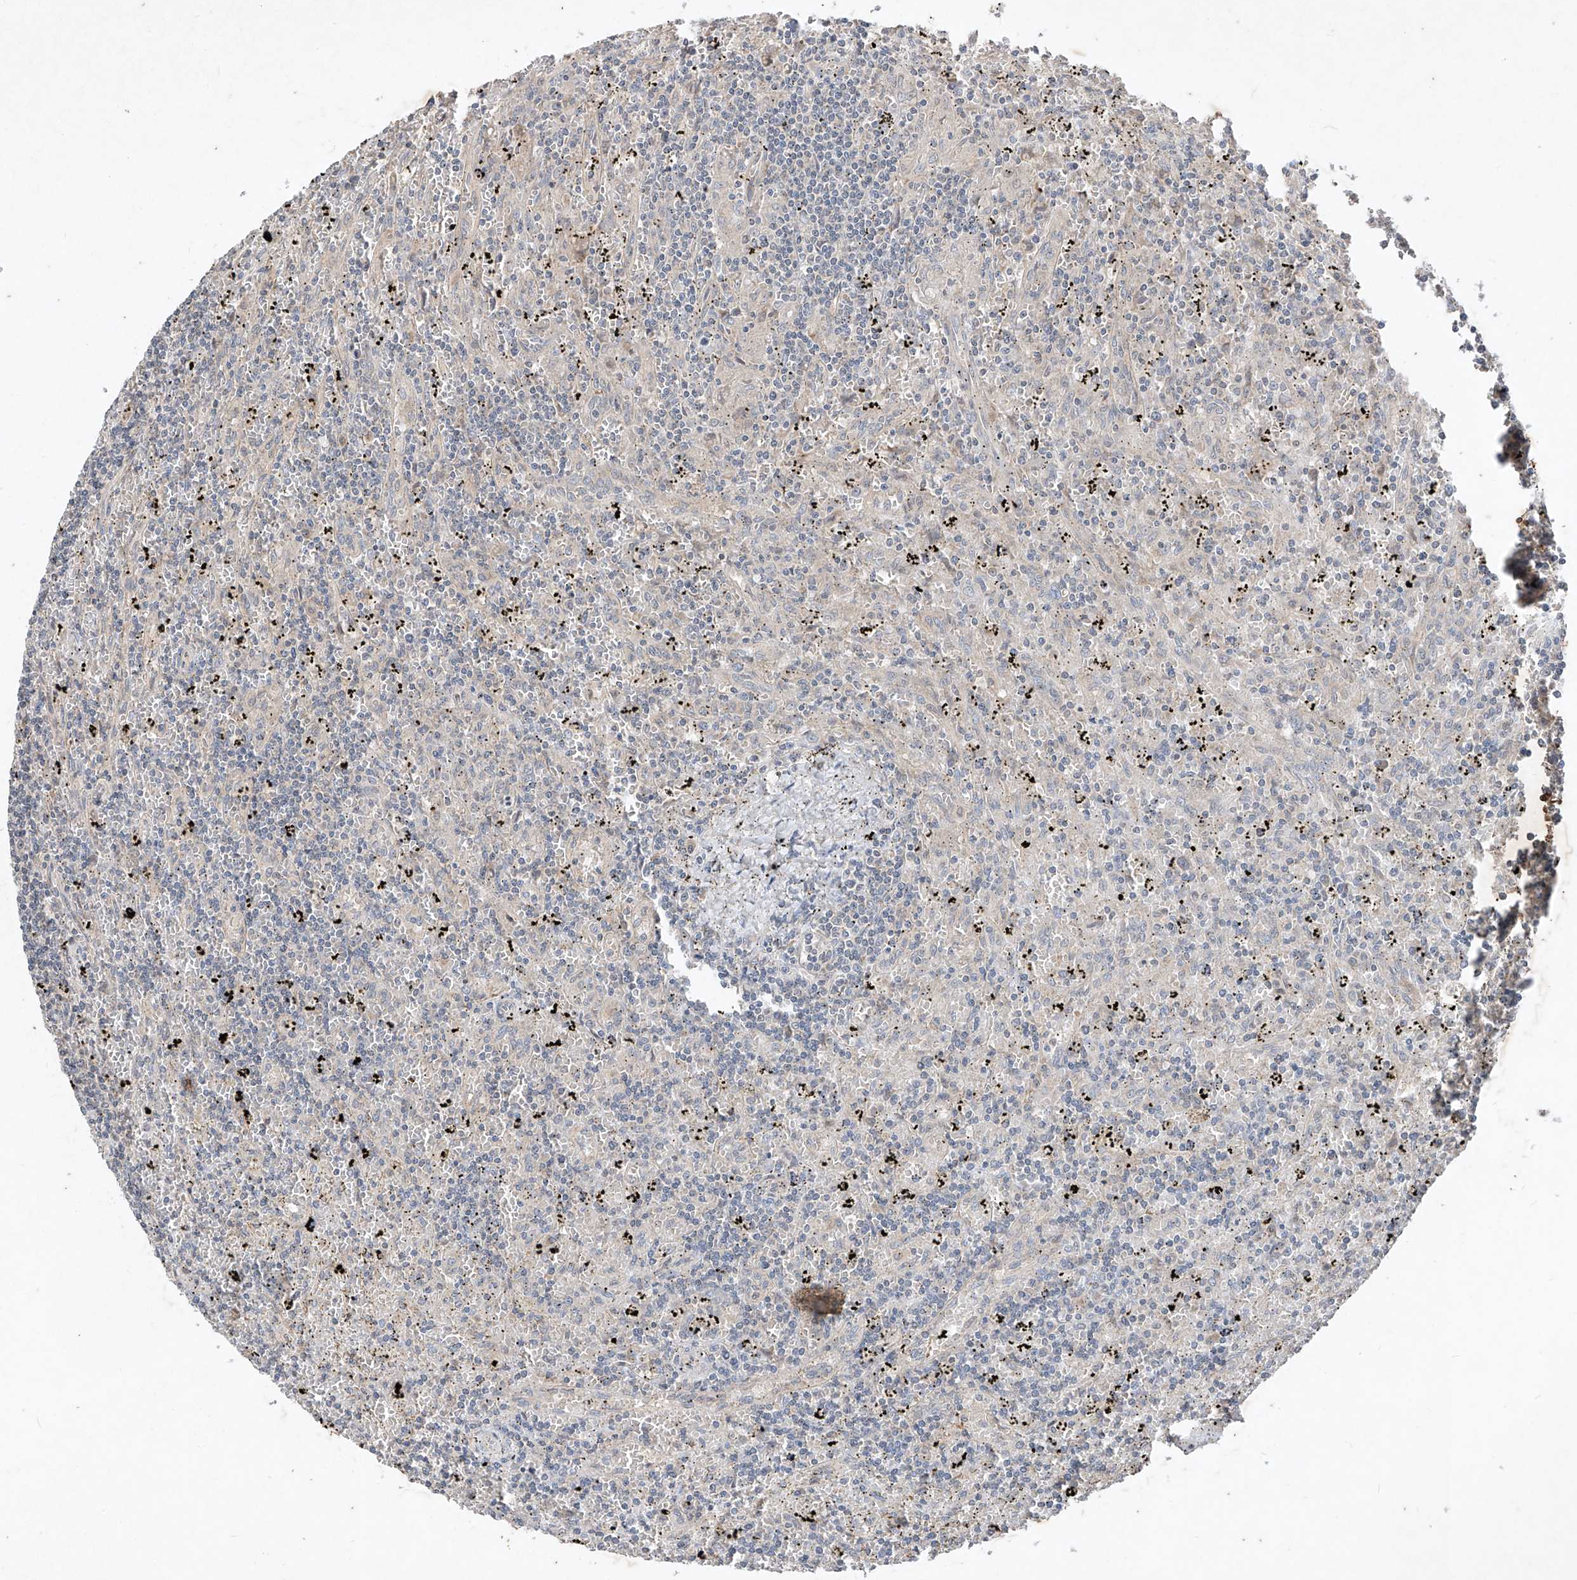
{"staining": {"intensity": "negative", "quantity": "none", "location": "none"}, "tissue": "lymphoma", "cell_type": "Tumor cells", "image_type": "cancer", "snomed": [{"axis": "morphology", "description": "Malignant lymphoma, non-Hodgkin's type, Low grade"}, {"axis": "topography", "description": "Spleen"}], "caption": "Tumor cells show no significant staining in lymphoma. (DAB (3,3'-diaminobenzidine) IHC, high magnification).", "gene": "ABCD3", "patient": {"sex": "male", "age": 76}}